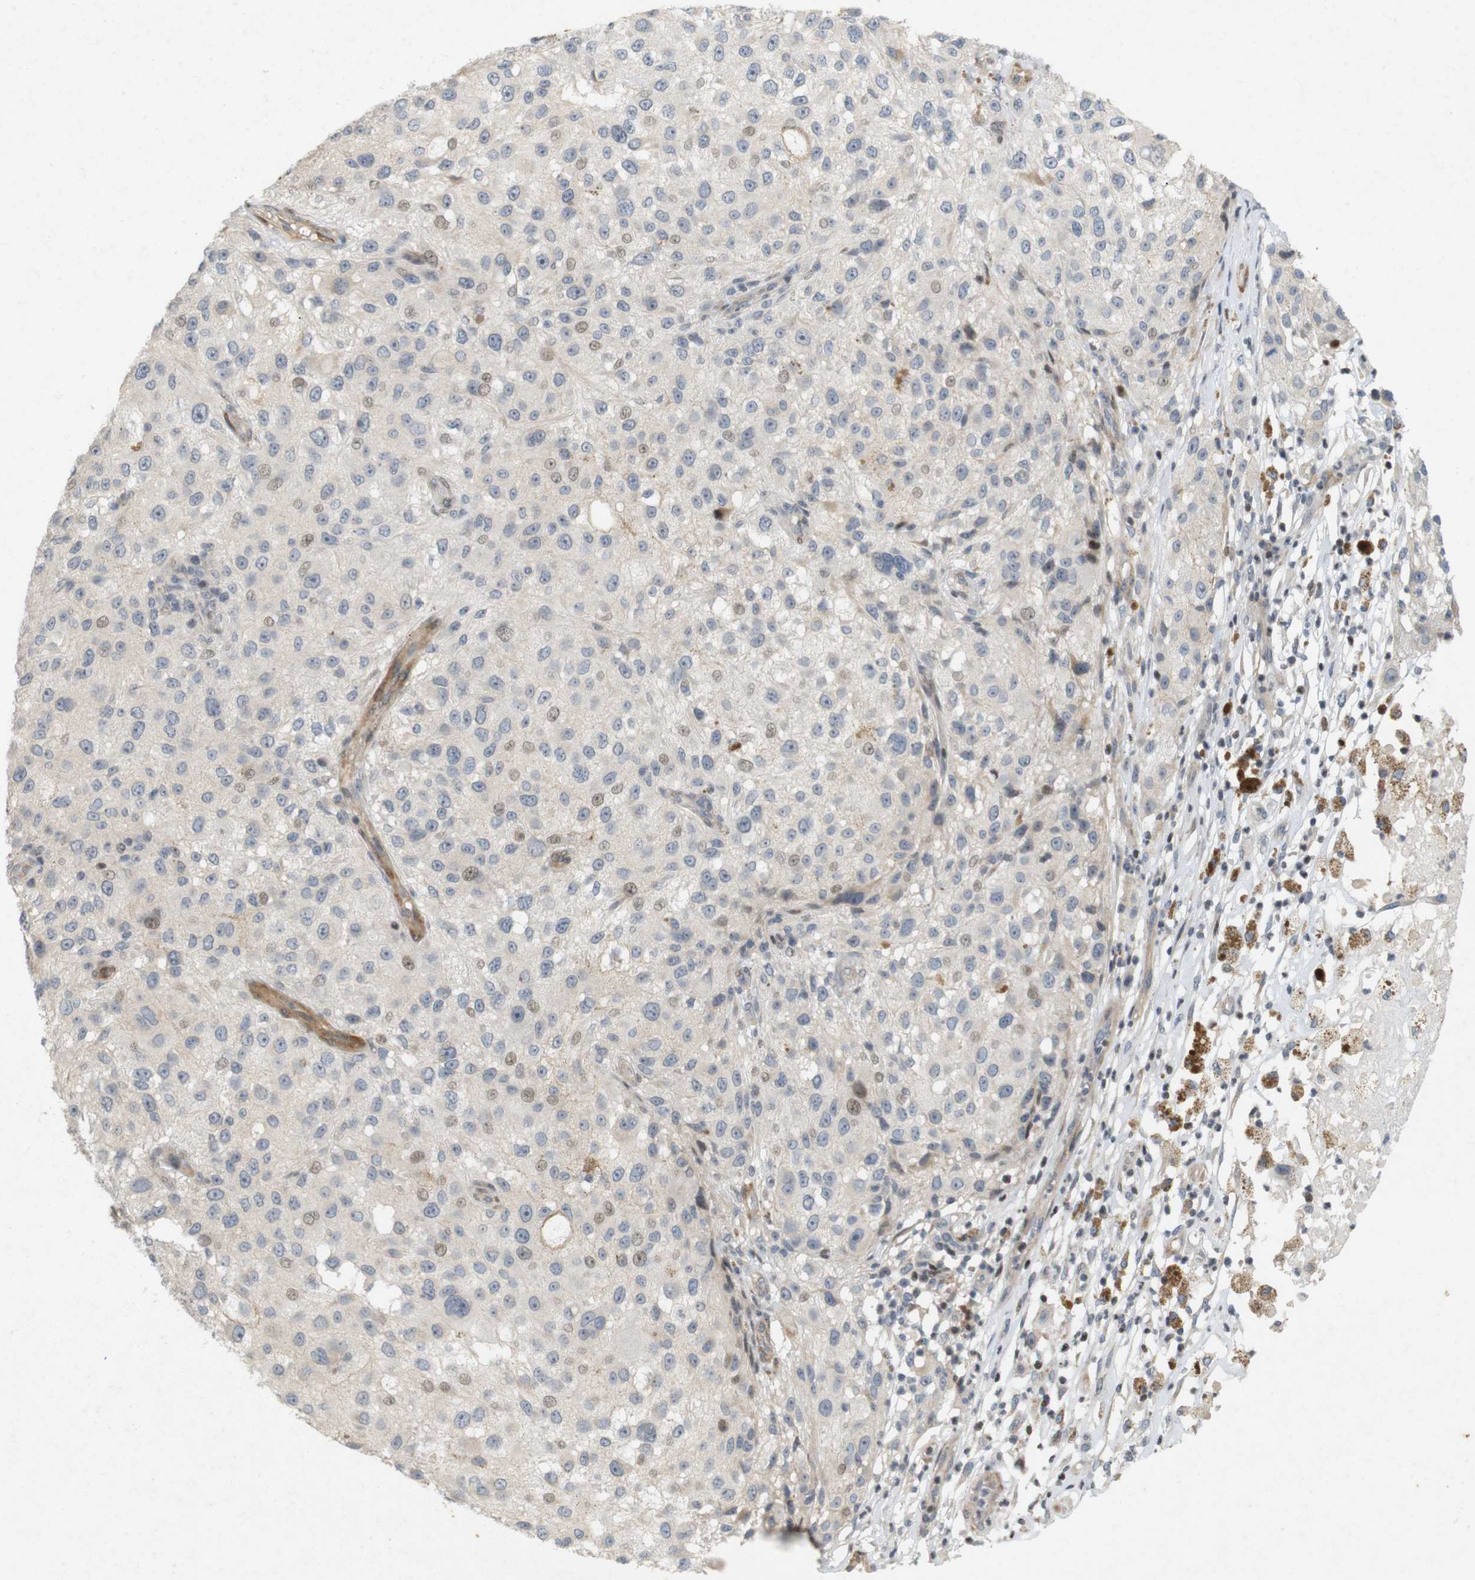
{"staining": {"intensity": "weak", "quantity": "25%-75%", "location": "nuclear"}, "tissue": "melanoma", "cell_type": "Tumor cells", "image_type": "cancer", "snomed": [{"axis": "morphology", "description": "Necrosis, NOS"}, {"axis": "morphology", "description": "Malignant melanoma, NOS"}, {"axis": "topography", "description": "Skin"}], "caption": "Protein staining of malignant melanoma tissue displays weak nuclear expression in about 25%-75% of tumor cells. (DAB (3,3'-diaminobenzidine) = brown stain, brightfield microscopy at high magnification).", "gene": "PPP1R14A", "patient": {"sex": "female", "age": 87}}